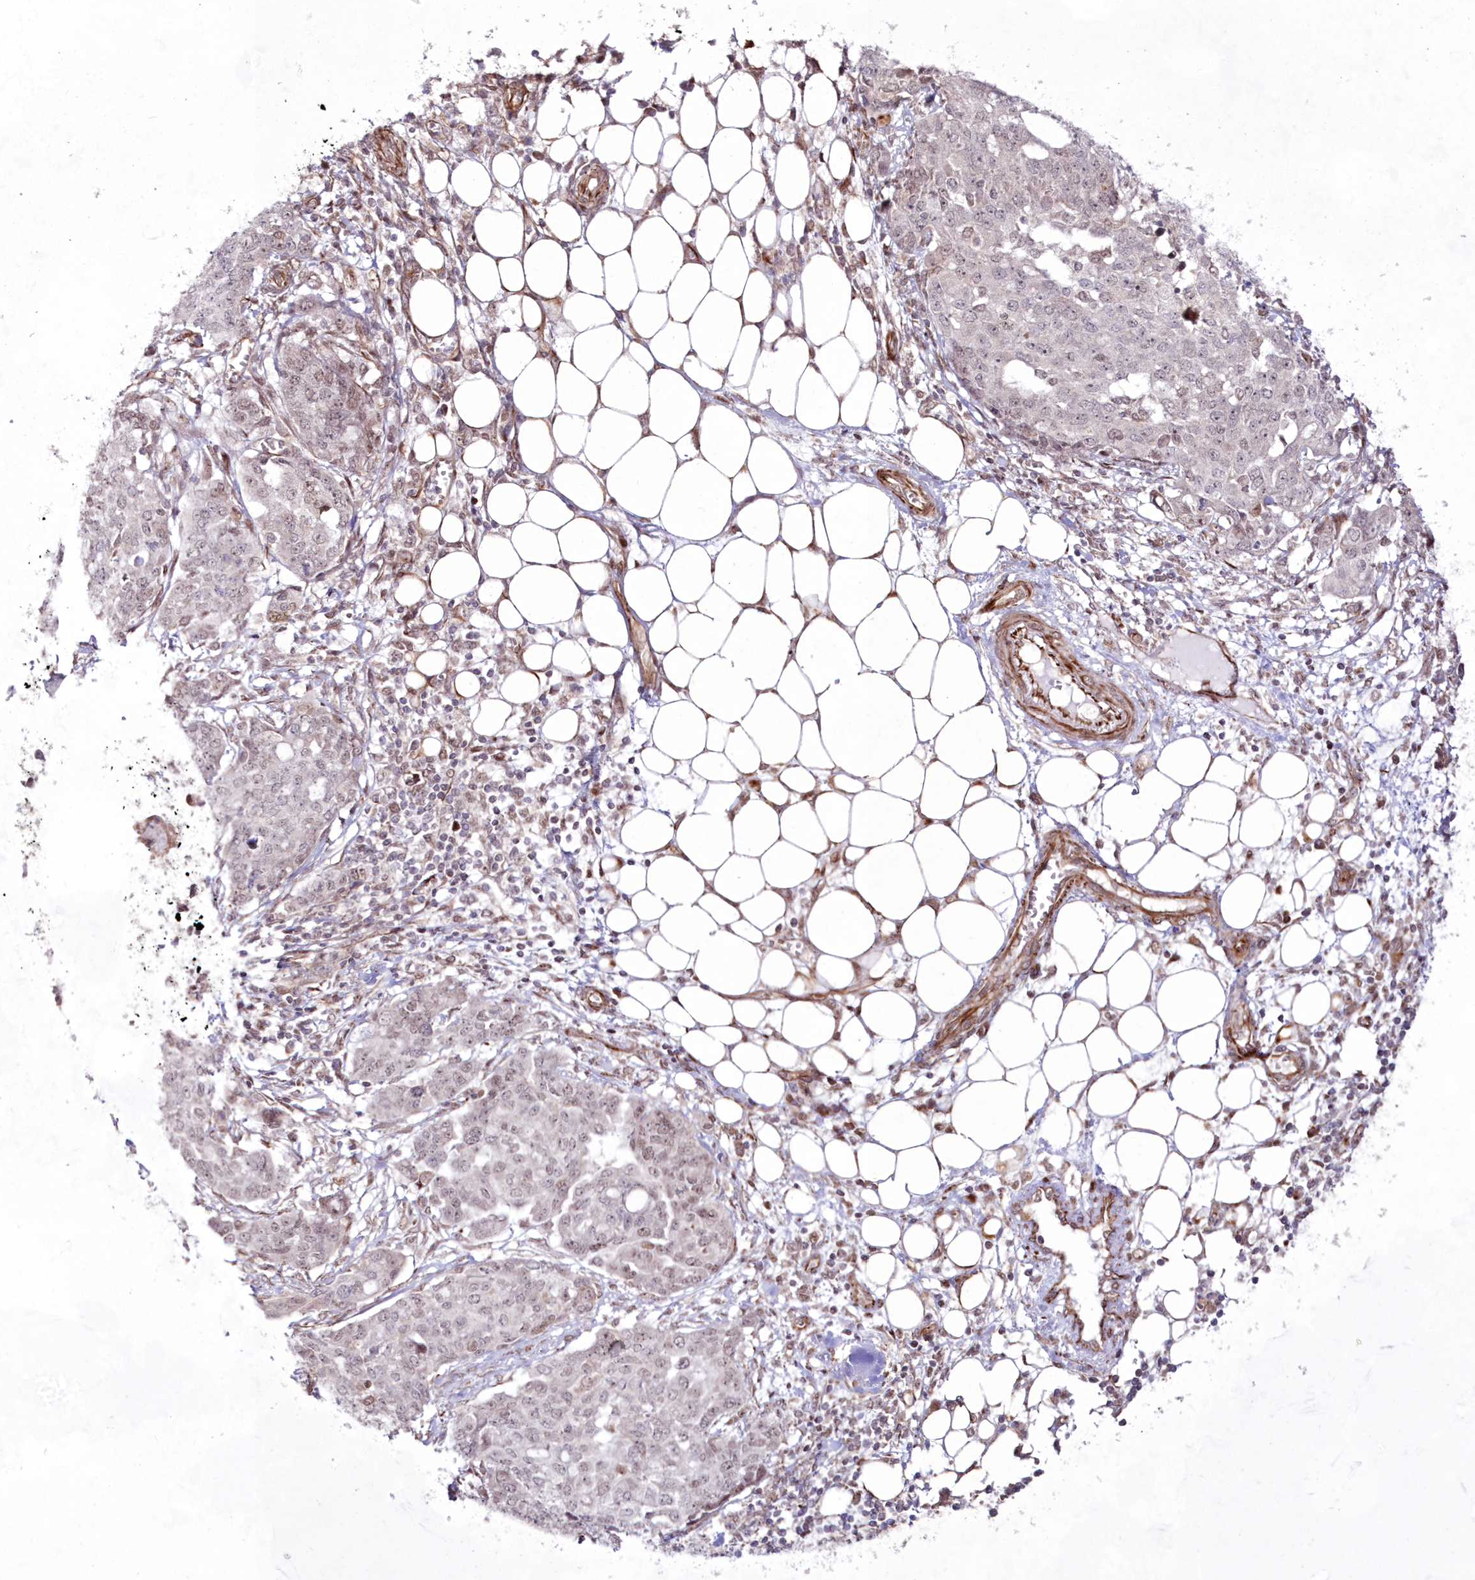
{"staining": {"intensity": "weak", "quantity": "<25%", "location": "nuclear"}, "tissue": "ovarian cancer", "cell_type": "Tumor cells", "image_type": "cancer", "snomed": [{"axis": "morphology", "description": "Cystadenocarcinoma, serous, NOS"}, {"axis": "topography", "description": "Soft tissue"}, {"axis": "topography", "description": "Ovary"}], "caption": "The IHC micrograph has no significant staining in tumor cells of ovarian cancer (serous cystadenocarcinoma) tissue.", "gene": "SNIP1", "patient": {"sex": "female", "age": 57}}